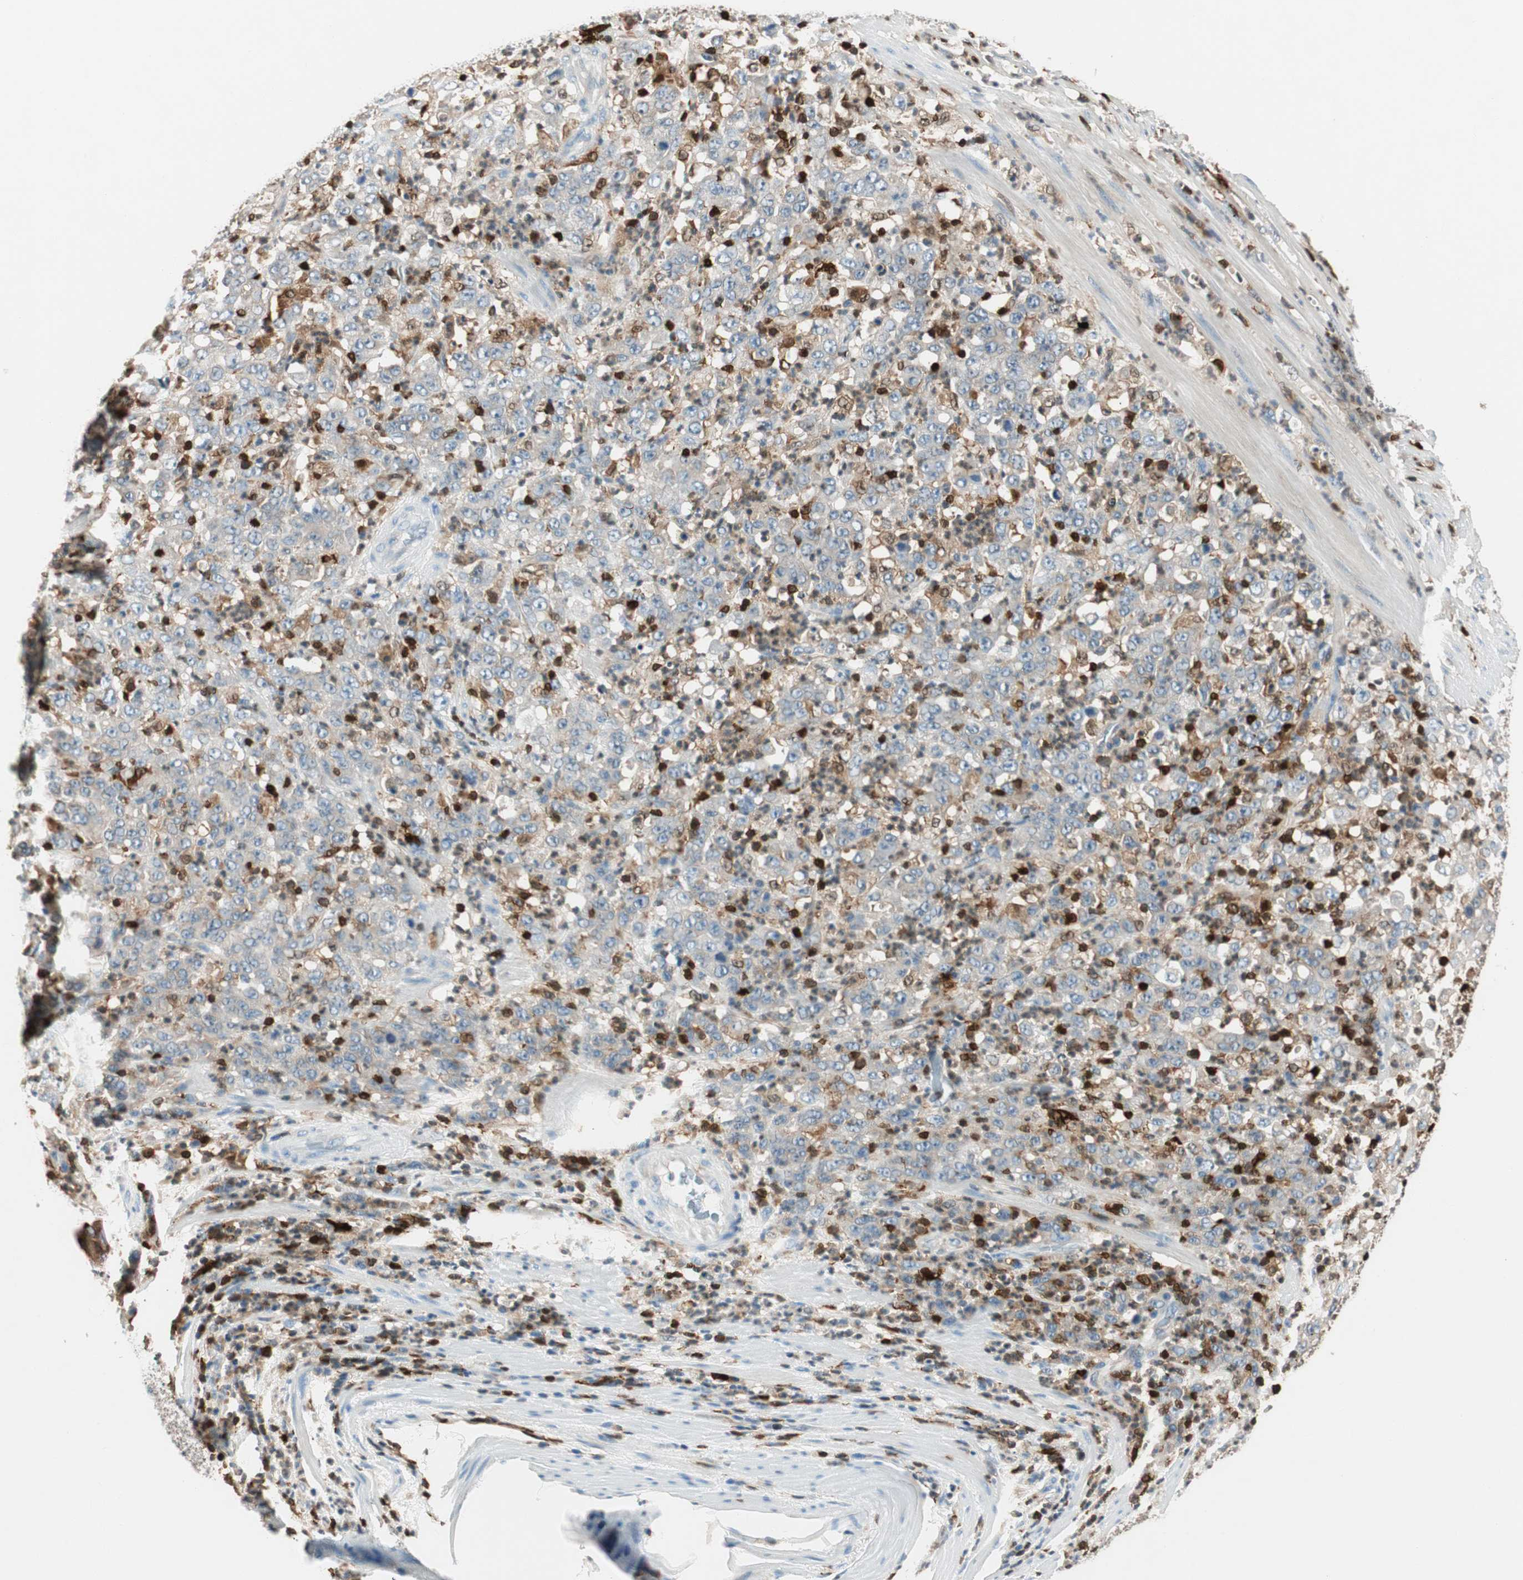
{"staining": {"intensity": "weak", "quantity": "<25%", "location": "cytoplasmic/membranous"}, "tissue": "stomach cancer", "cell_type": "Tumor cells", "image_type": "cancer", "snomed": [{"axis": "morphology", "description": "Adenocarcinoma, NOS"}, {"axis": "topography", "description": "Stomach, lower"}], "caption": "This histopathology image is of stomach cancer (adenocarcinoma) stained with immunohistochemistry (IHC) to label a protein in brown with the nuclei are counter-stained blue. There is no expression in tumor cells.", "gene": "COTL1", "patient": {"sex": "female", "age": 71}}